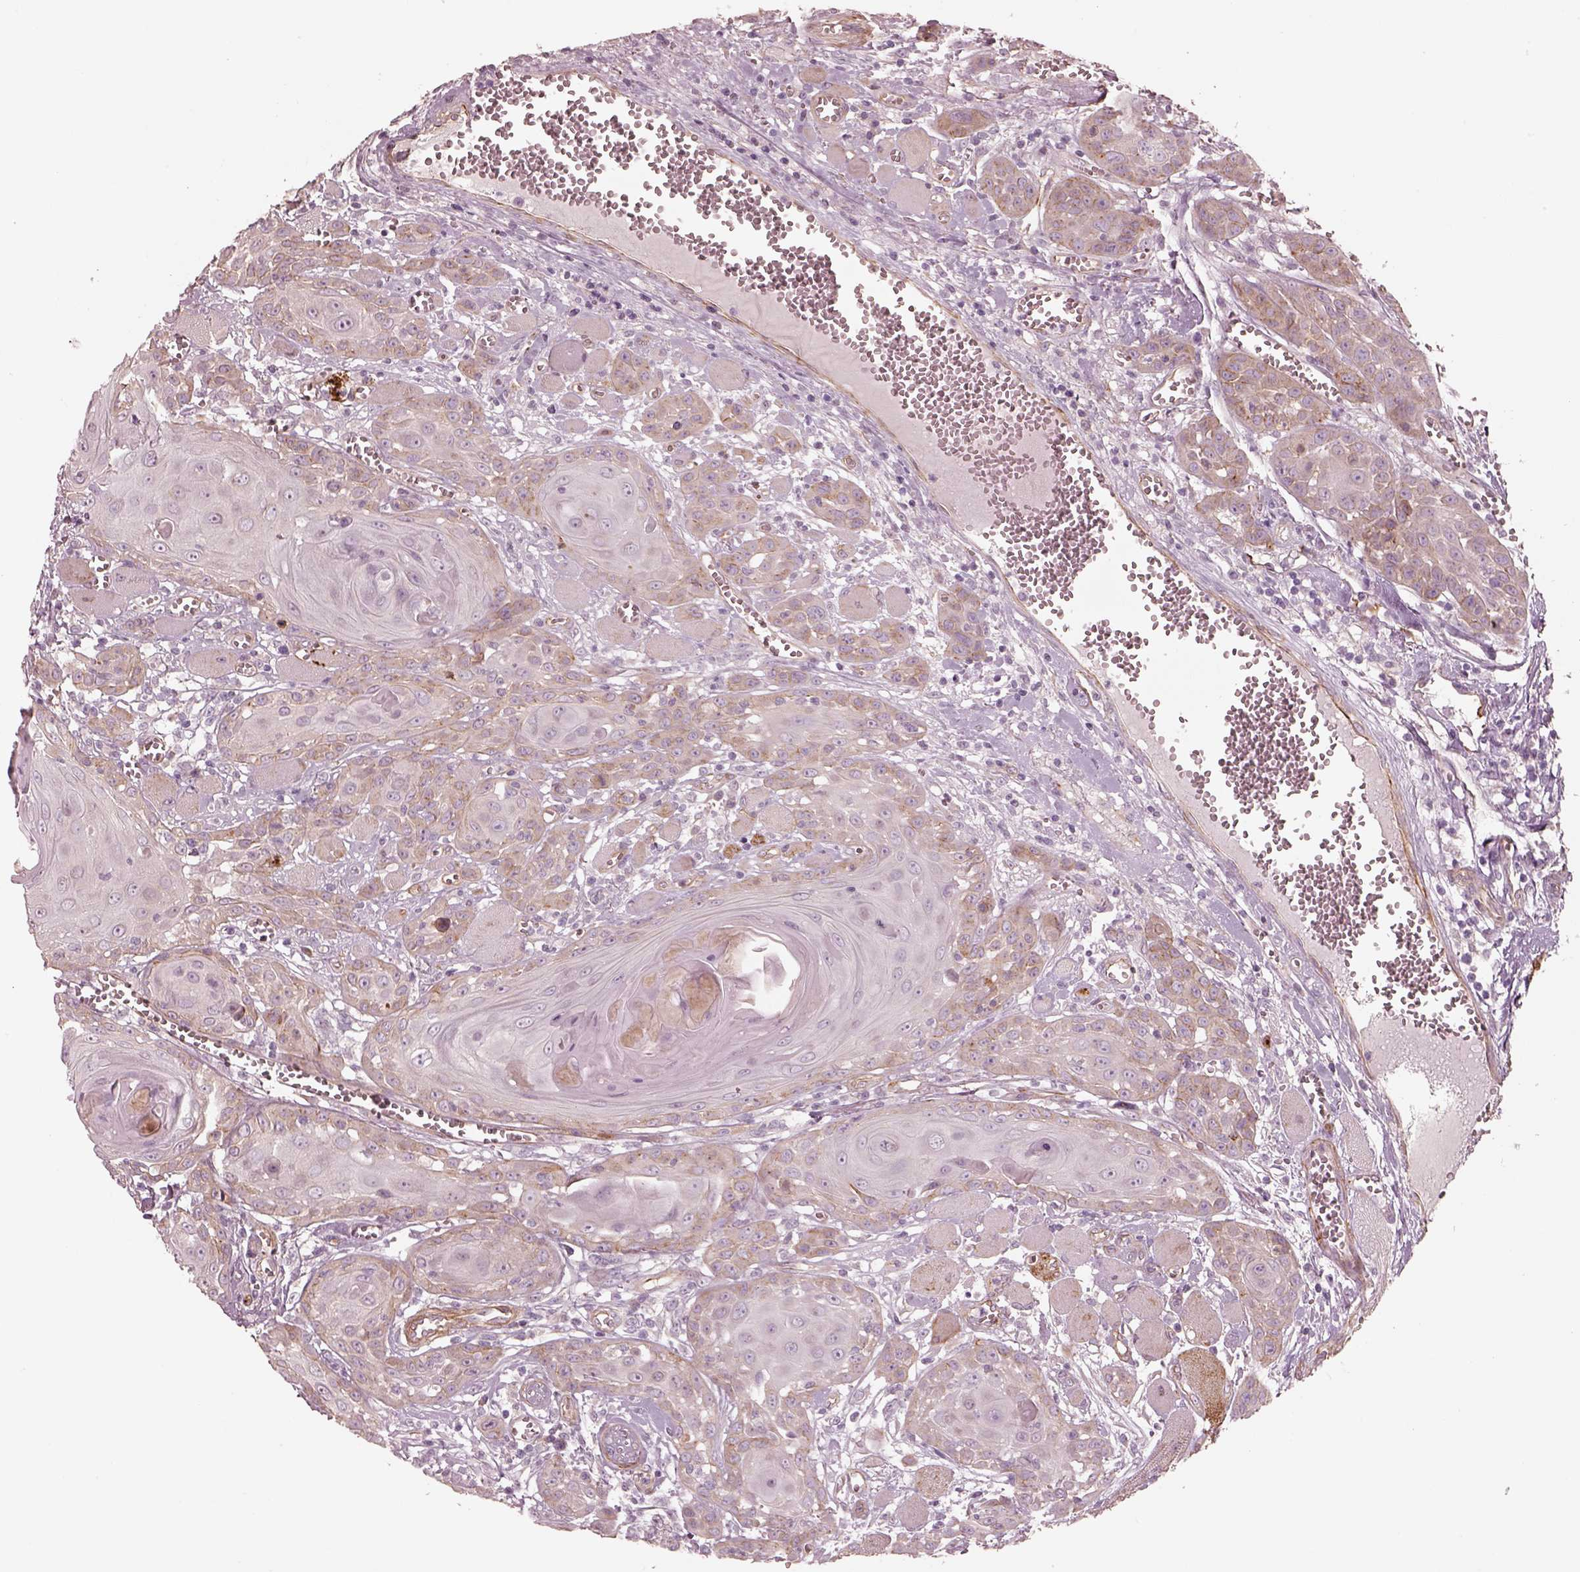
{"staining": {"intensity": "weak", "quantity": "25%-75%", "location": "cytoplasmic/membranous"}, "tissue": "head and neck cancer", "cell_type": "Tumor cells", "image_type": "cancer", "snomed": [{"axis": "morphology", "description": "Squamous cell carcinoma, NOS"}, {"axis": "topography", "description": "Head-Neck"}], "caption": "An immunohistochemistry histopathology image of tumor tissue is shown. Protein staining in brown labels weak cytoplasmic/membranous positivity in squamous cell carcinoma (head and neck) within tumor cells.", "gene": "CRYM", "patient": {"sex": "female", "age": 80}}